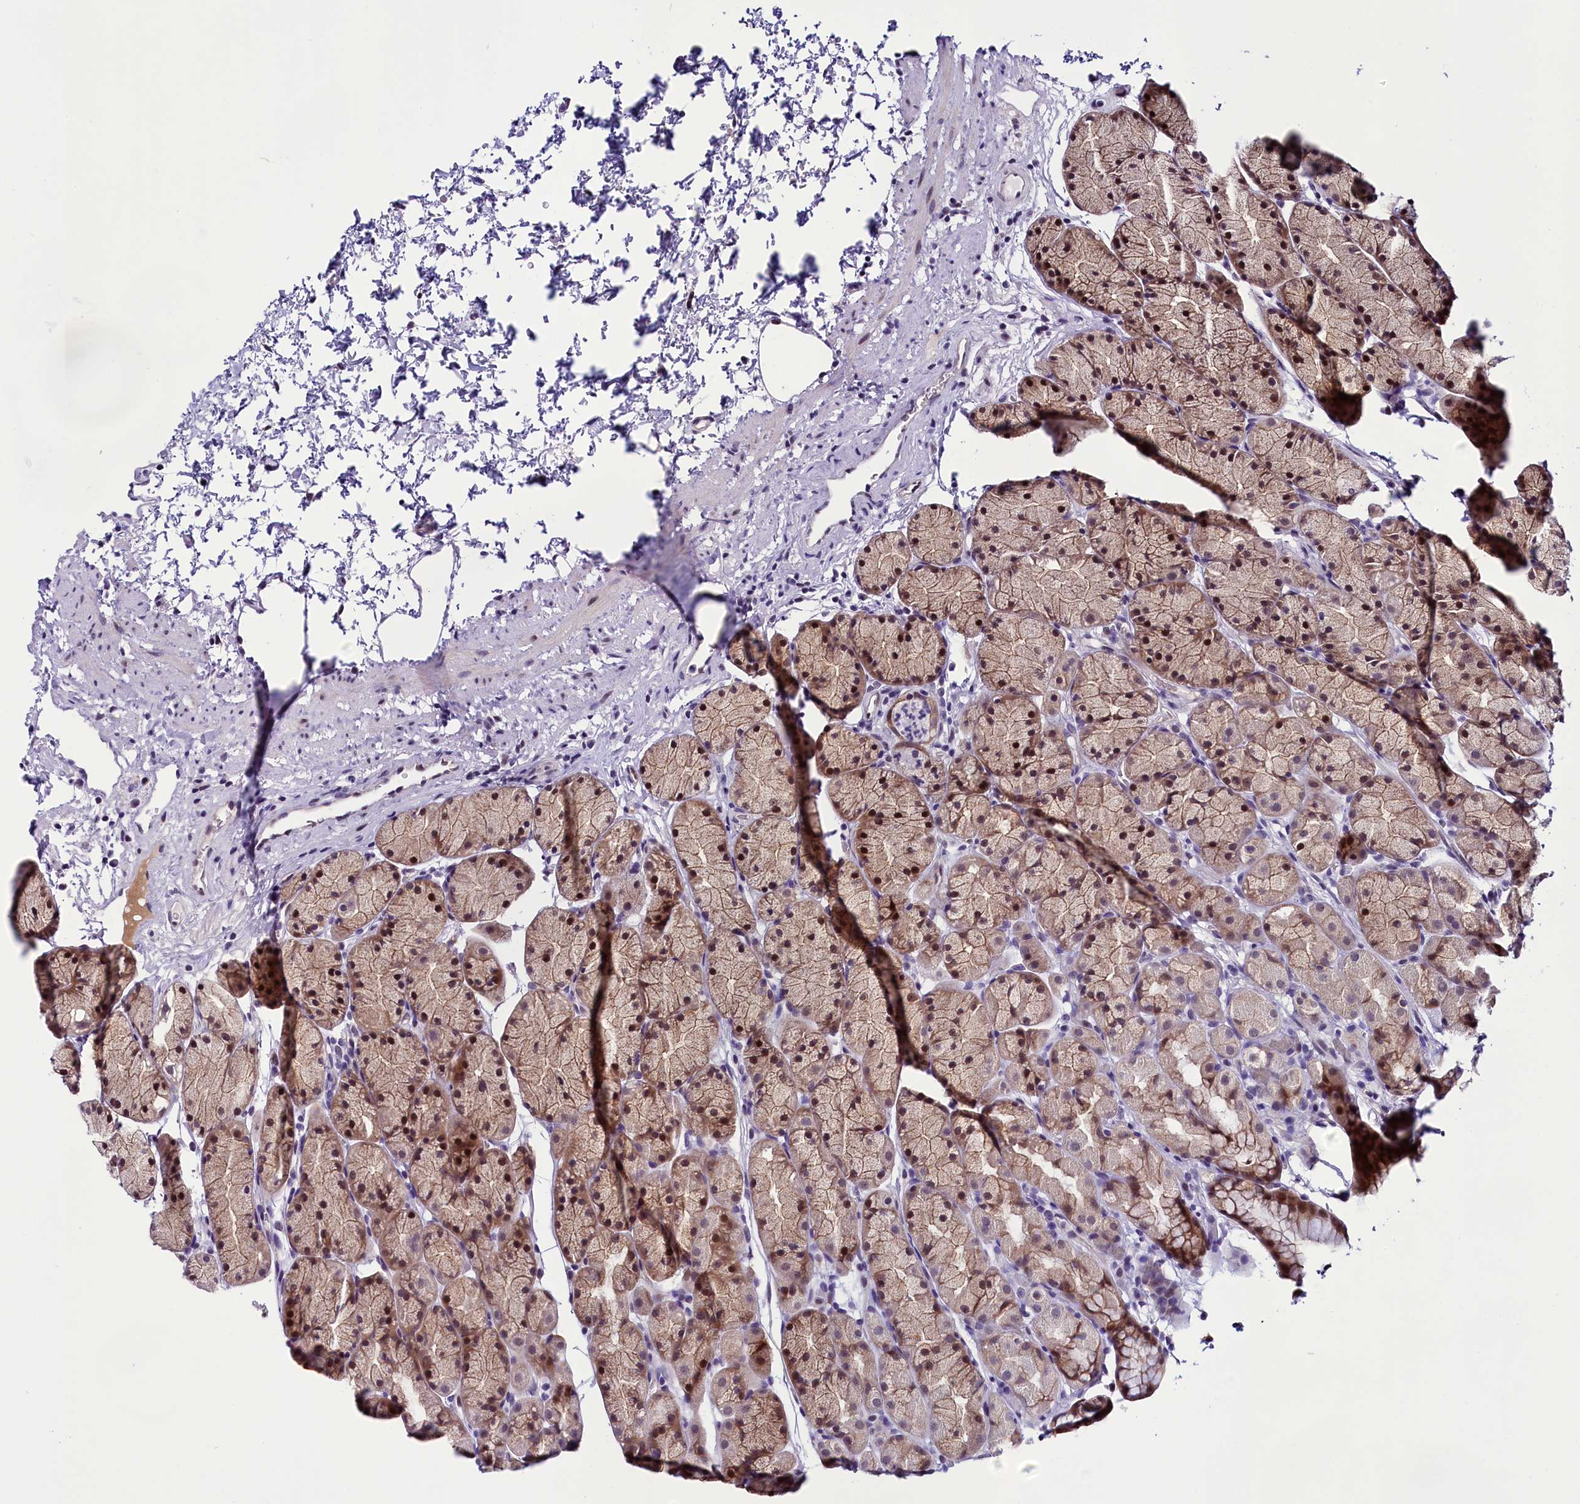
{"staining": {"intensity": "moderate", "quantity": ">75%", "location": "cytoplasmic/membranous,nuclear"}, "tissue": "stomach", "cell_type": "Glandular cells", "image_type": "normal", "snomed": [{"axis": "morphology", "description": "Normal tissue, NOS"}, {"axis": "topography", "description": "Stomach, upper"}, {"axis": "topography", "description": "Stomach"}], "caption": "Stomach stained with immunohistochemistry (IHC) reveals moderate cytoplasmic/membranous,nuclear positivity in about >75% of glandular cells. The staining was performed using DAB (3,3'-diaminobenzidine), with brown indicating positive protein expression. Nuclei are stained blue with hematoxylin.", "gene": "CCDC106", "patient": {"sex": "male", "age": 47}}